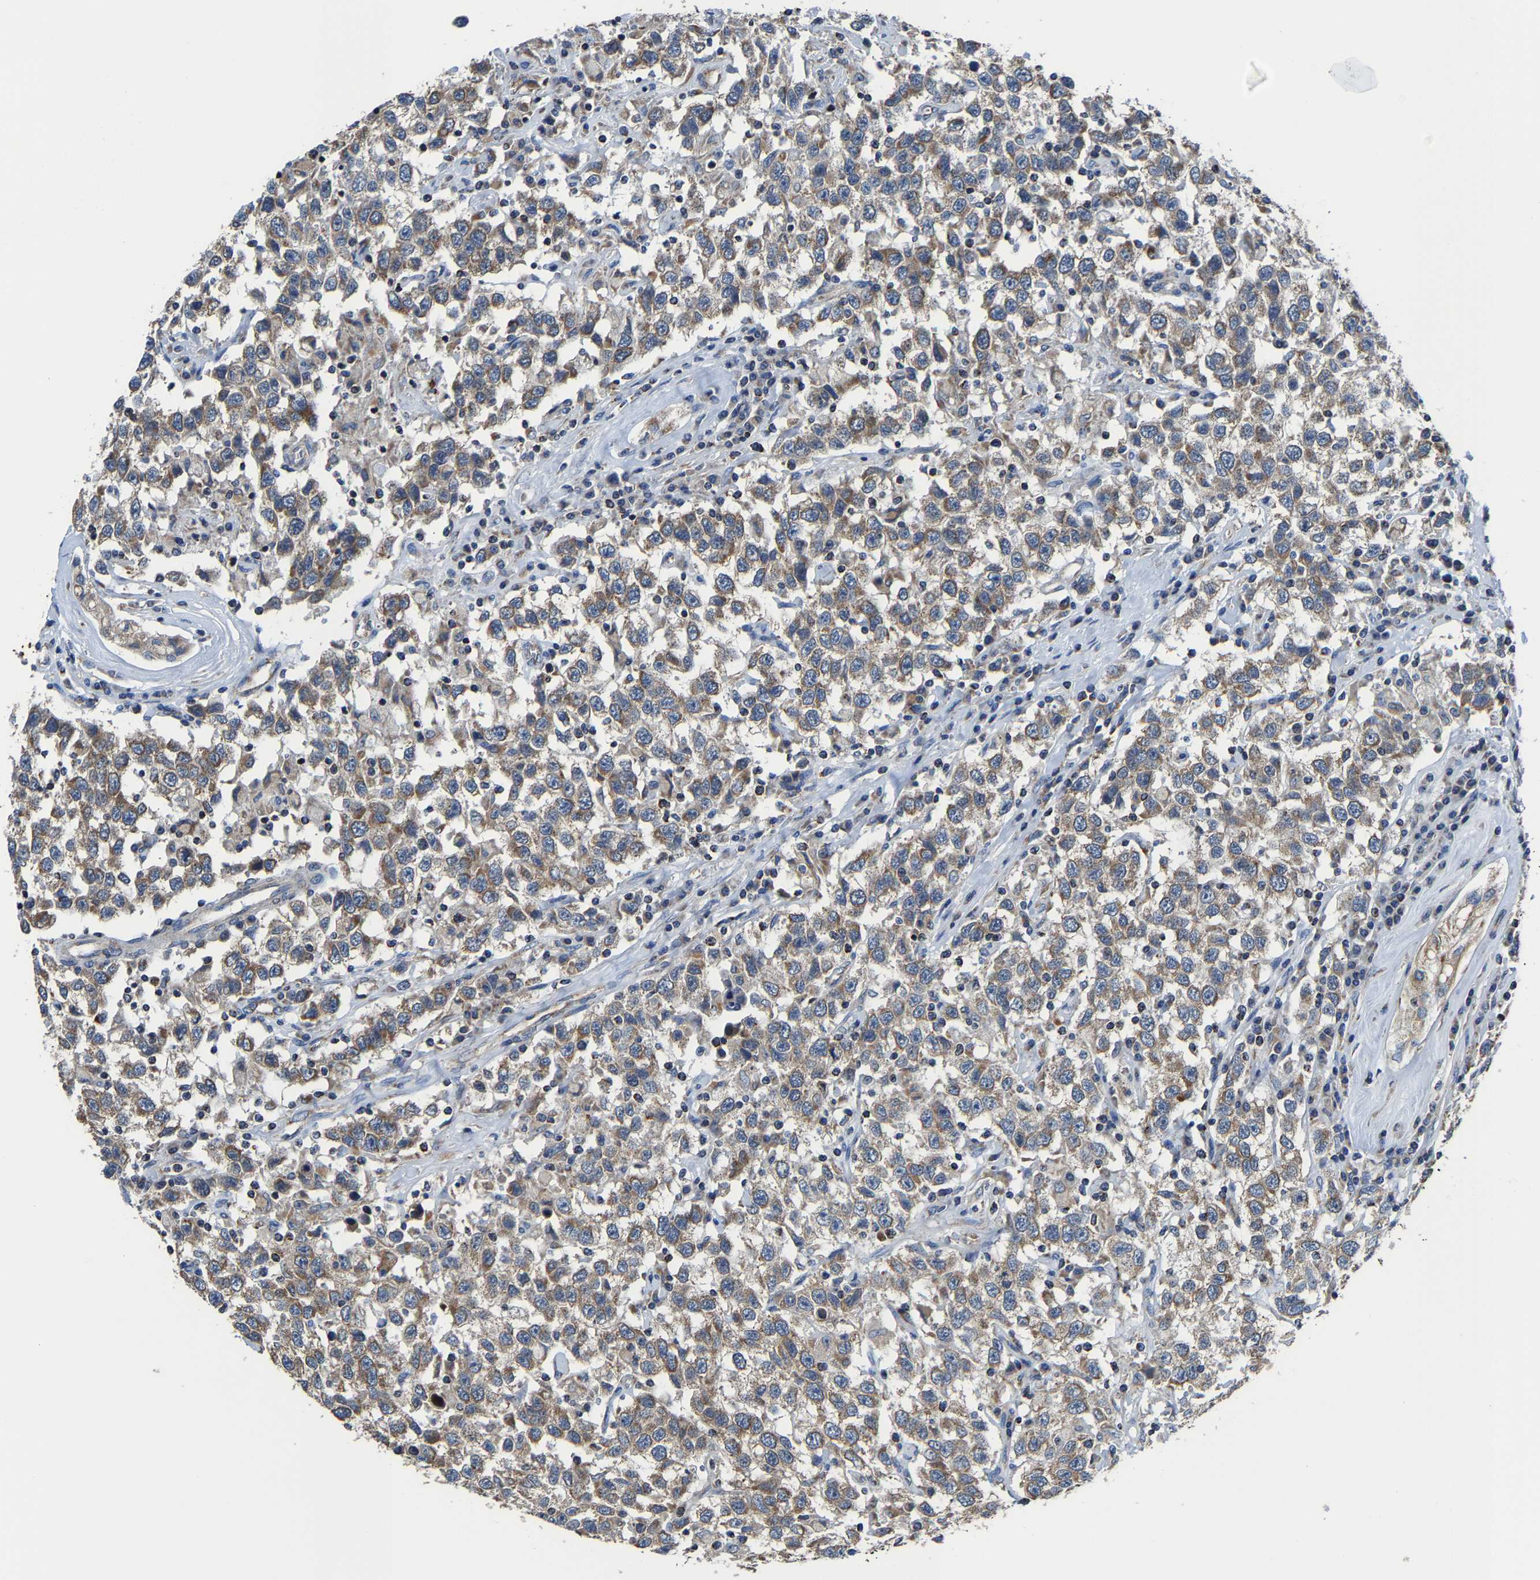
{"staining": {"intensity": "moderate", "quantity": ">75%", "location": "cytoplasmic/membranous"}, "tissue": "testis cancer", "cell_type": "Tumor cells", "image_type": "cancer", "snomed": [{"axis": "morphology", "description": "Seminoma, NOS"}, {"axis": "topography", "description": "Testis"}], "caption": "The immunohistochemical stain labels moderate cytoplasmic/membranous staining in tumor cells of seminoma (testis) tissue.", "gene": "AGK", "patient": {"sex": "male", "age": 41}}